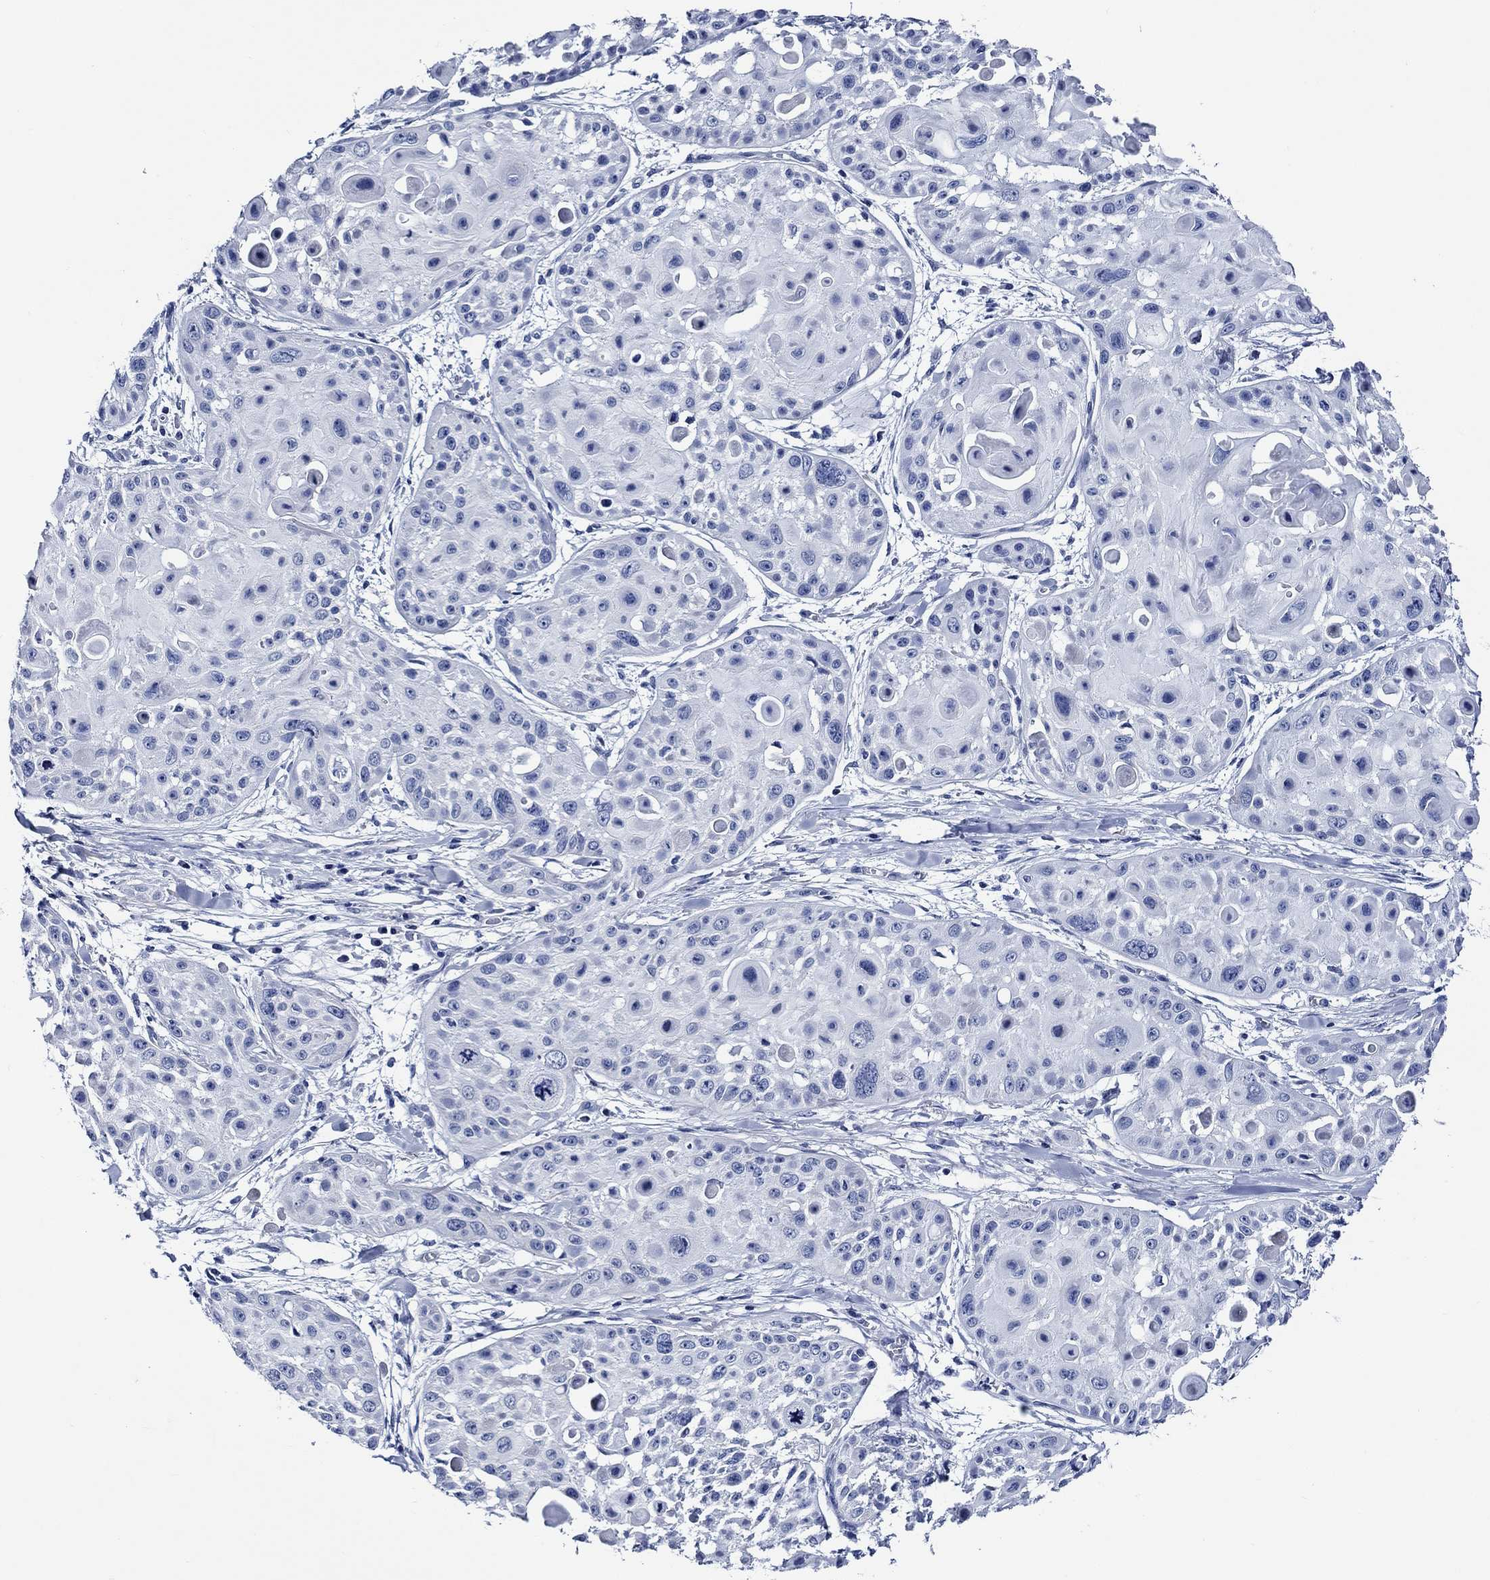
{"staining": {"intensity": "negative", "quantity": "none", "location": "none"}, "tissue": "skin cancer", "cell_type": "Tumor cells", "image_type": "cancer", "snomed": [{"axis": "morphology", "description": "Squamous cell carcinoma, NOS"}, {"axis": "topography", "description": "Skin"}, {"axis": "topography", "description": "Anal"}], "caption": "Immunohistochemical staining of skin cancer demonstrates no significant expression in tumor cells.", "gene": "WDR62", "patient": {"sex": "female", "age": 75}}